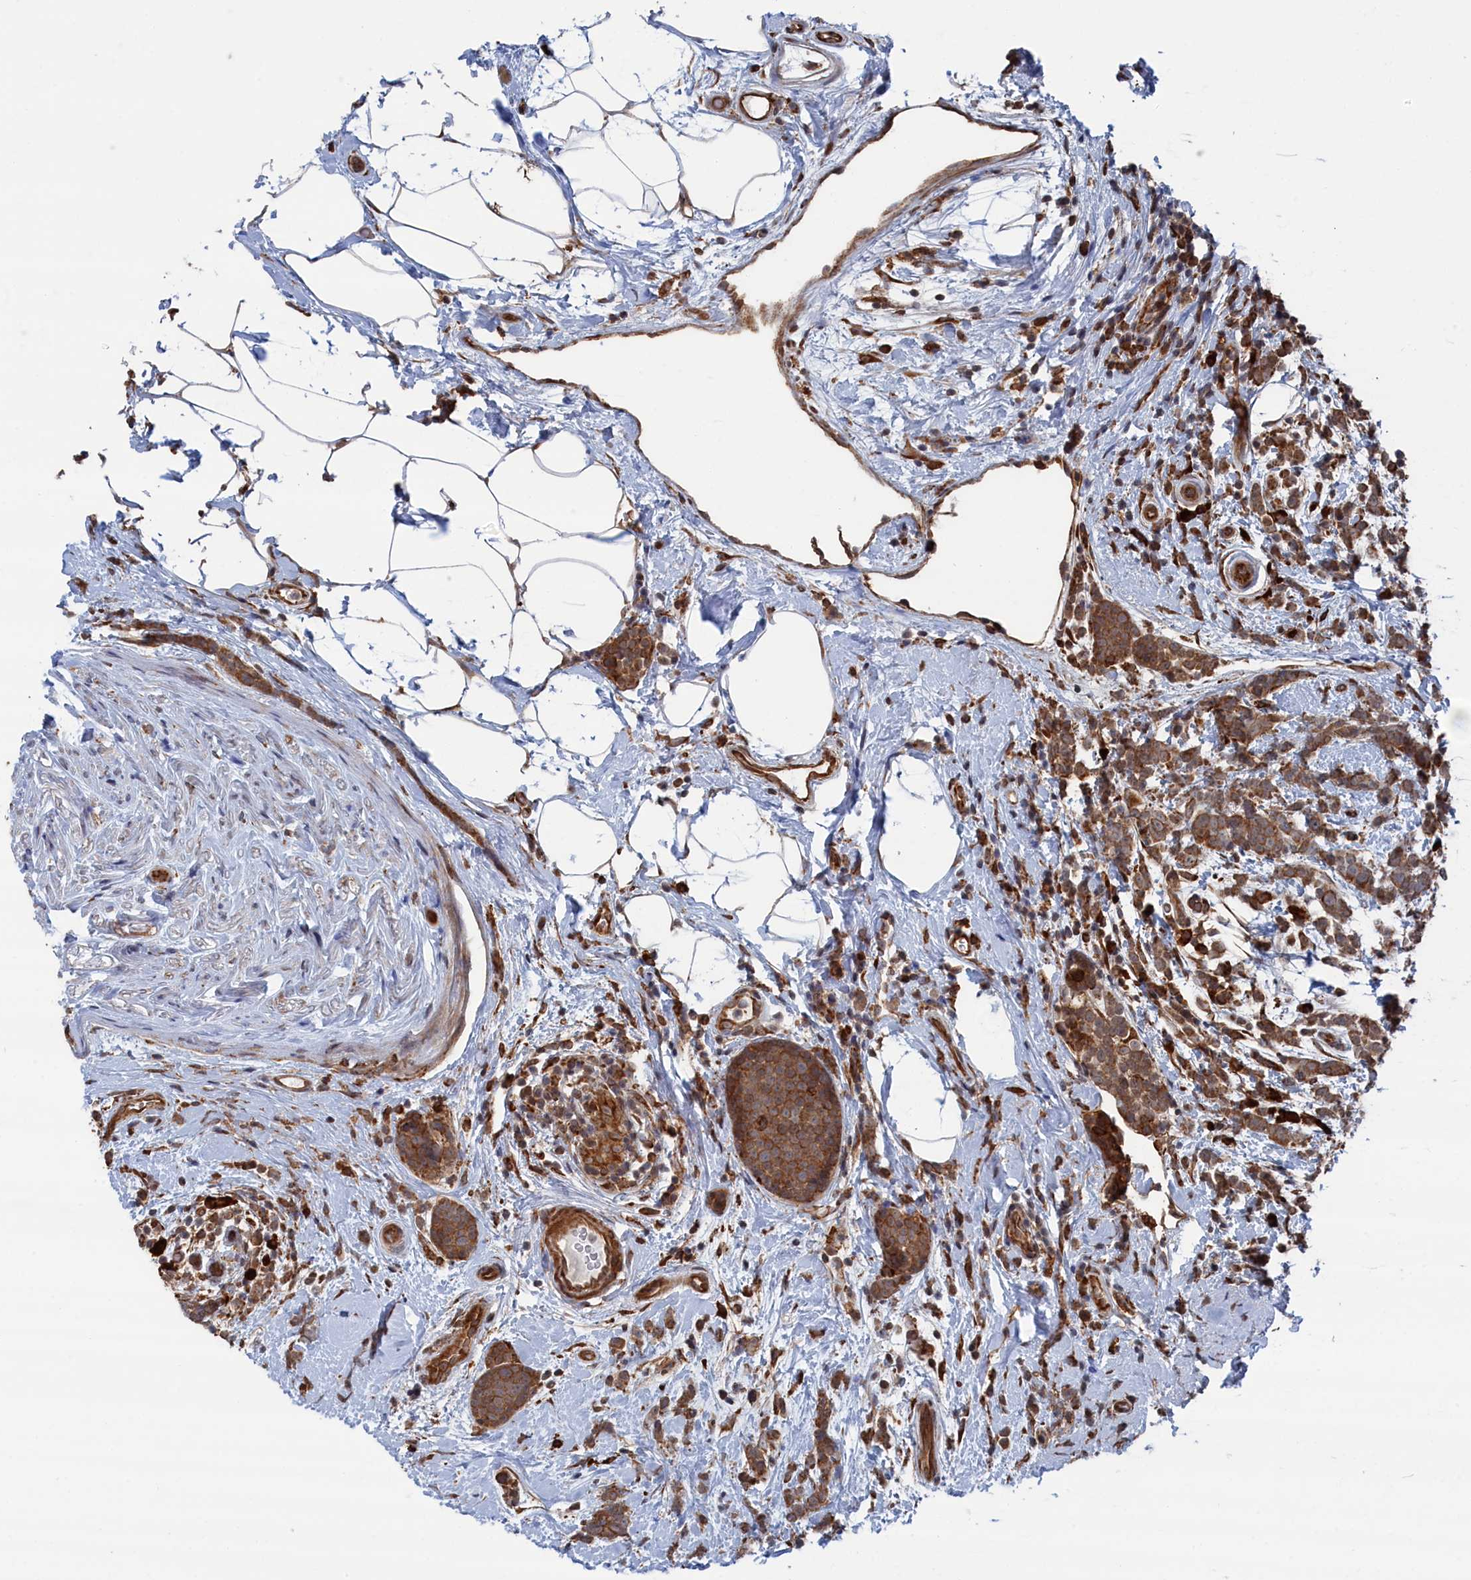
{"staining": {"intensity": "moderate", "quantity": ">75%", "location": "cytoplasmic/membranous"}, "tissue": "breast cancer", "cell_type": "Tumor cells", "image_type": "cancer", "snomed": [{"axis": "morphology", "description": "Lobular carcinoma"}, {"axis": "topography", "description": "Breast"}], "caption": "Immunohistochemical staining of human breast cancer demonstrates medium levels of moderate cytoplasmic/membranous expression in approximately >75% of tumor cells.", "gene": "BPIFB6", "patient": {"sex": "female", "age": 58}}